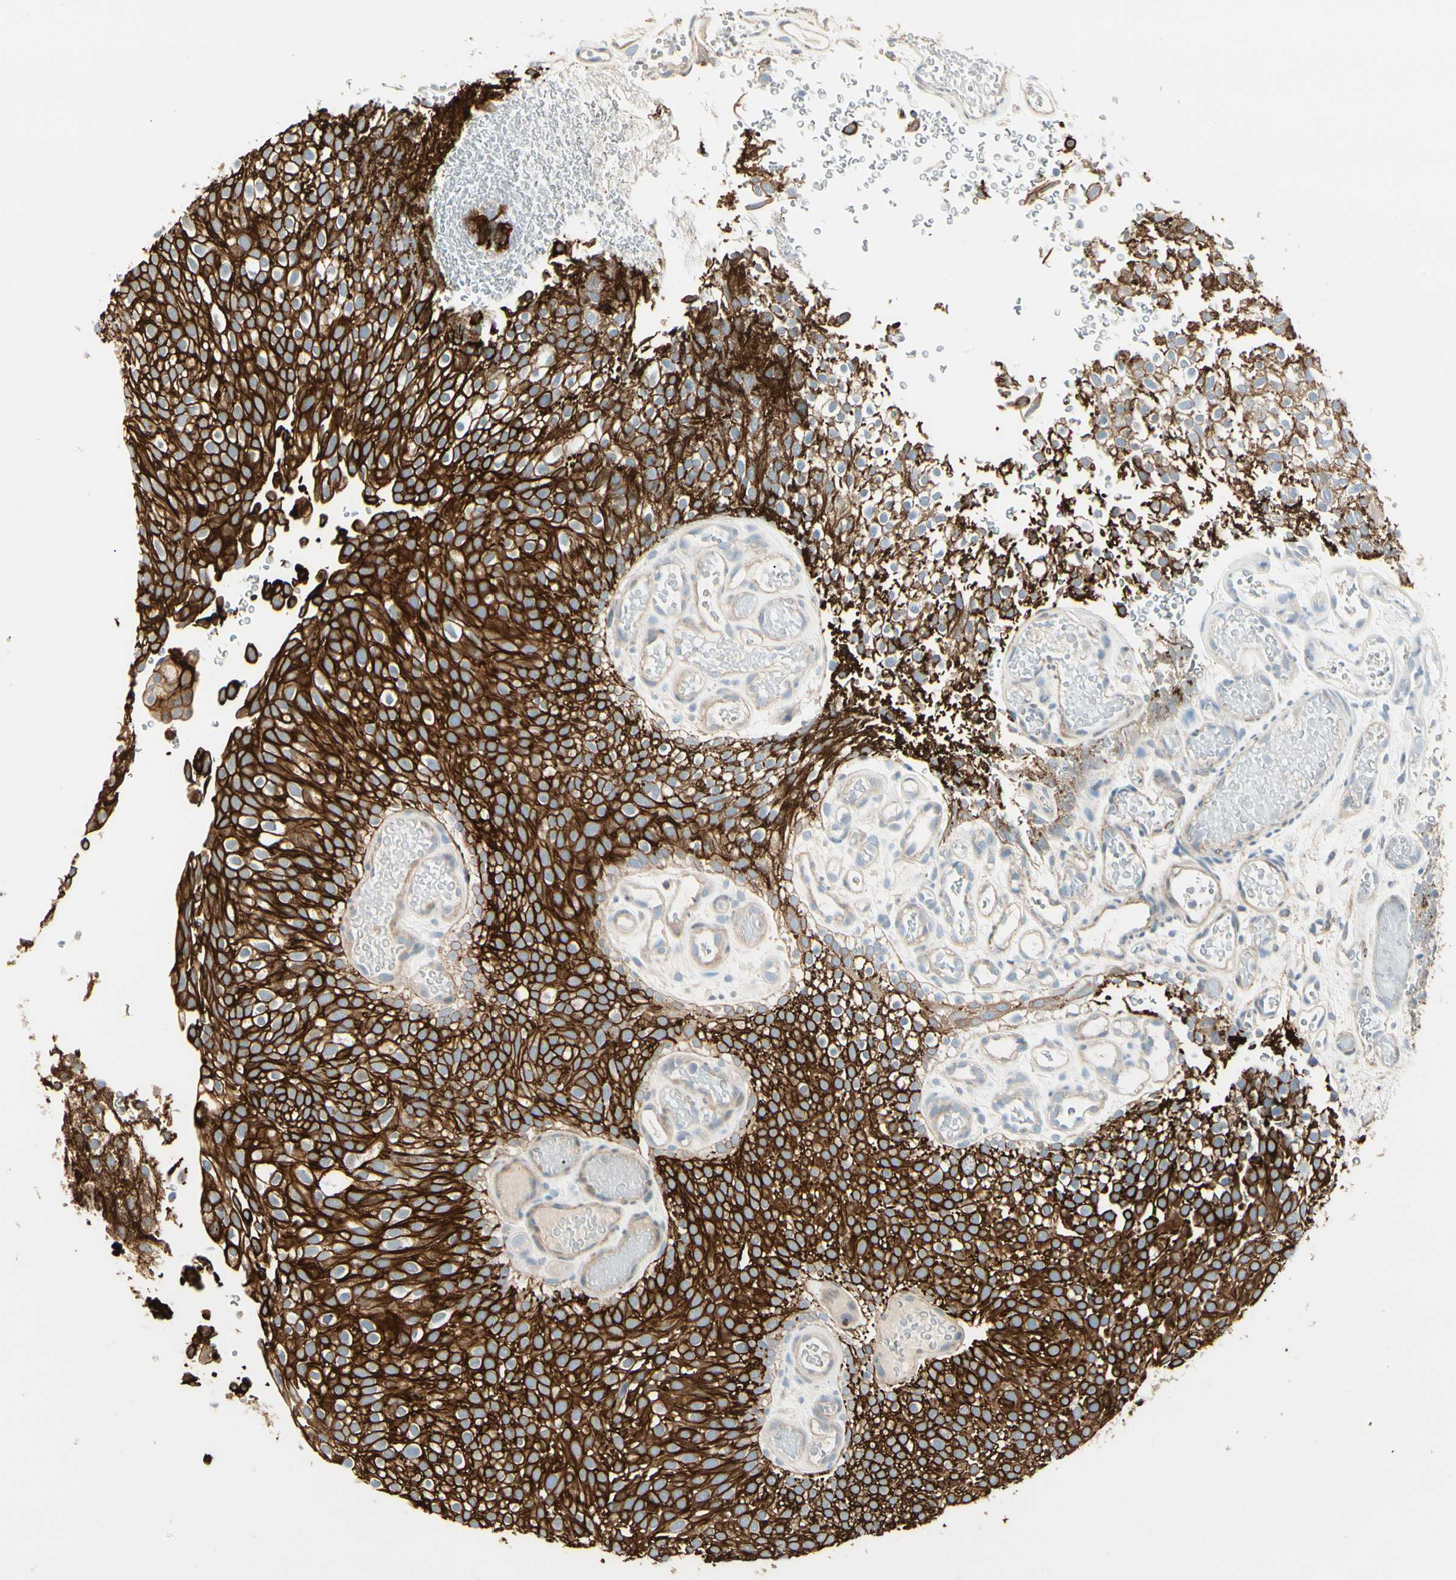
{"staining": {"intensity": "strong", "quantity": ">75%", "location": "cytoplasmic/membranous"}, "tissue": "urothelial cancer", "cell_type": "Tumor cells", "image_type": "cancer", "snomed": [{"axis": "morphology", "description": "Urothelial carcinoma, Low grade"}, {"axis": "topography", "description": "Urinary bladder"}], "caption": "Immunohistochemistry (IHC) of human urothelial cancer displays high levels of strong cytoplasmic/membranous staining in approximately >75% of tumor cells.", "gene": "DUSP12", "patient": {"sex": "male", "age": 78}}